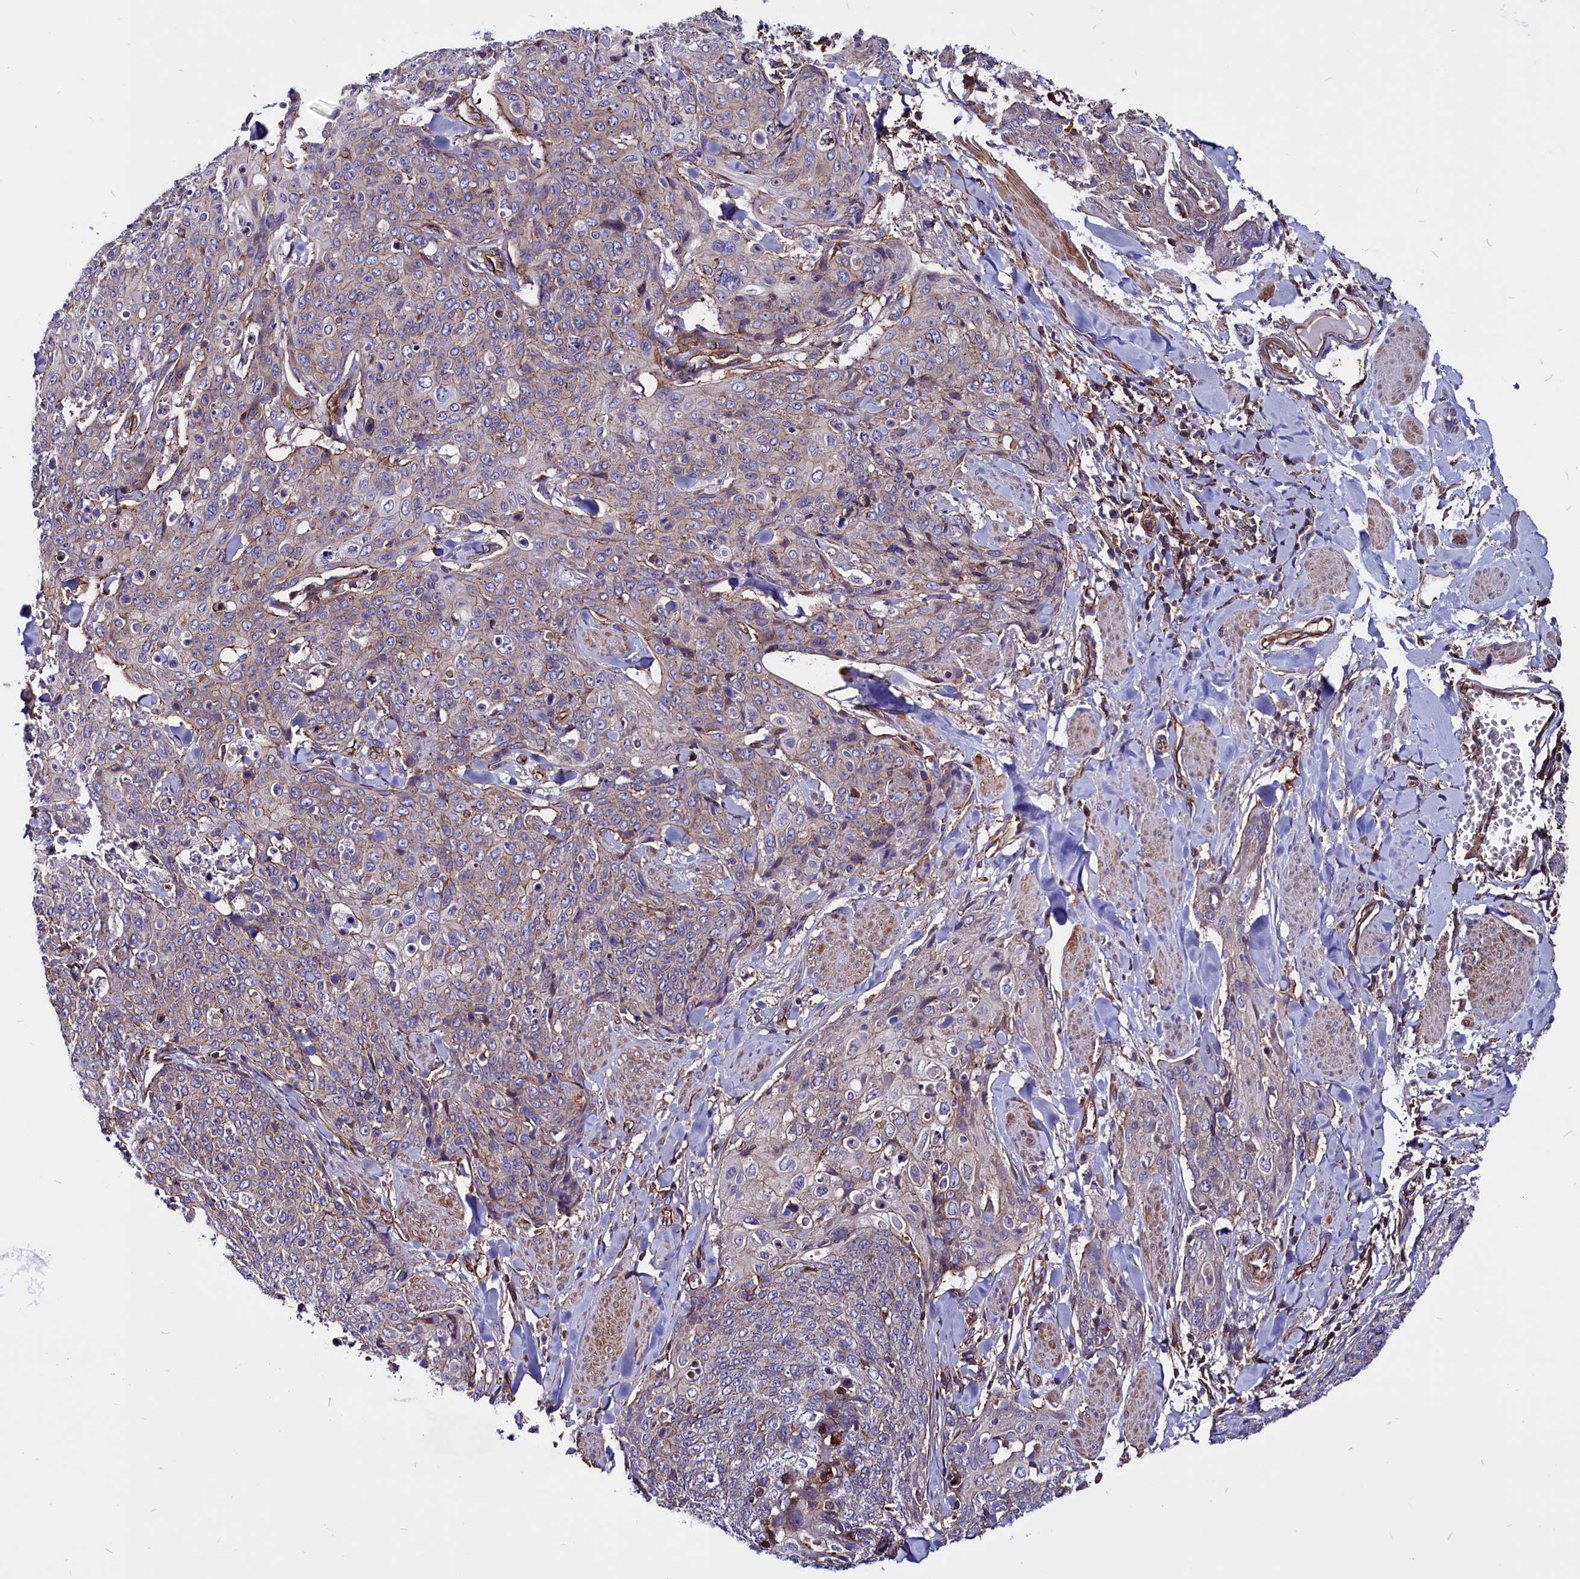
{"staining": {"intensity": "weak", "quantity": "25%-75%", "location": "cytoplasmic/membranous"}, "tissue": "skin cancer", "cell_type": "Tumor cells", "image_type": "cancer", "snomed": [{"axis": "morphology", "description": "Squamous cell carcinoma, NOS"}, {"axis": "topography", "description": "Skin"}, {"axis": "topography", "description": "Vulva"}], "caption": "Squamous cell carcinoma (skin) stained with a protein marker exhibits weak staining in tumor cells.", "gene": "ZNF749", "patient": {"sex": "female", "age": 85}}